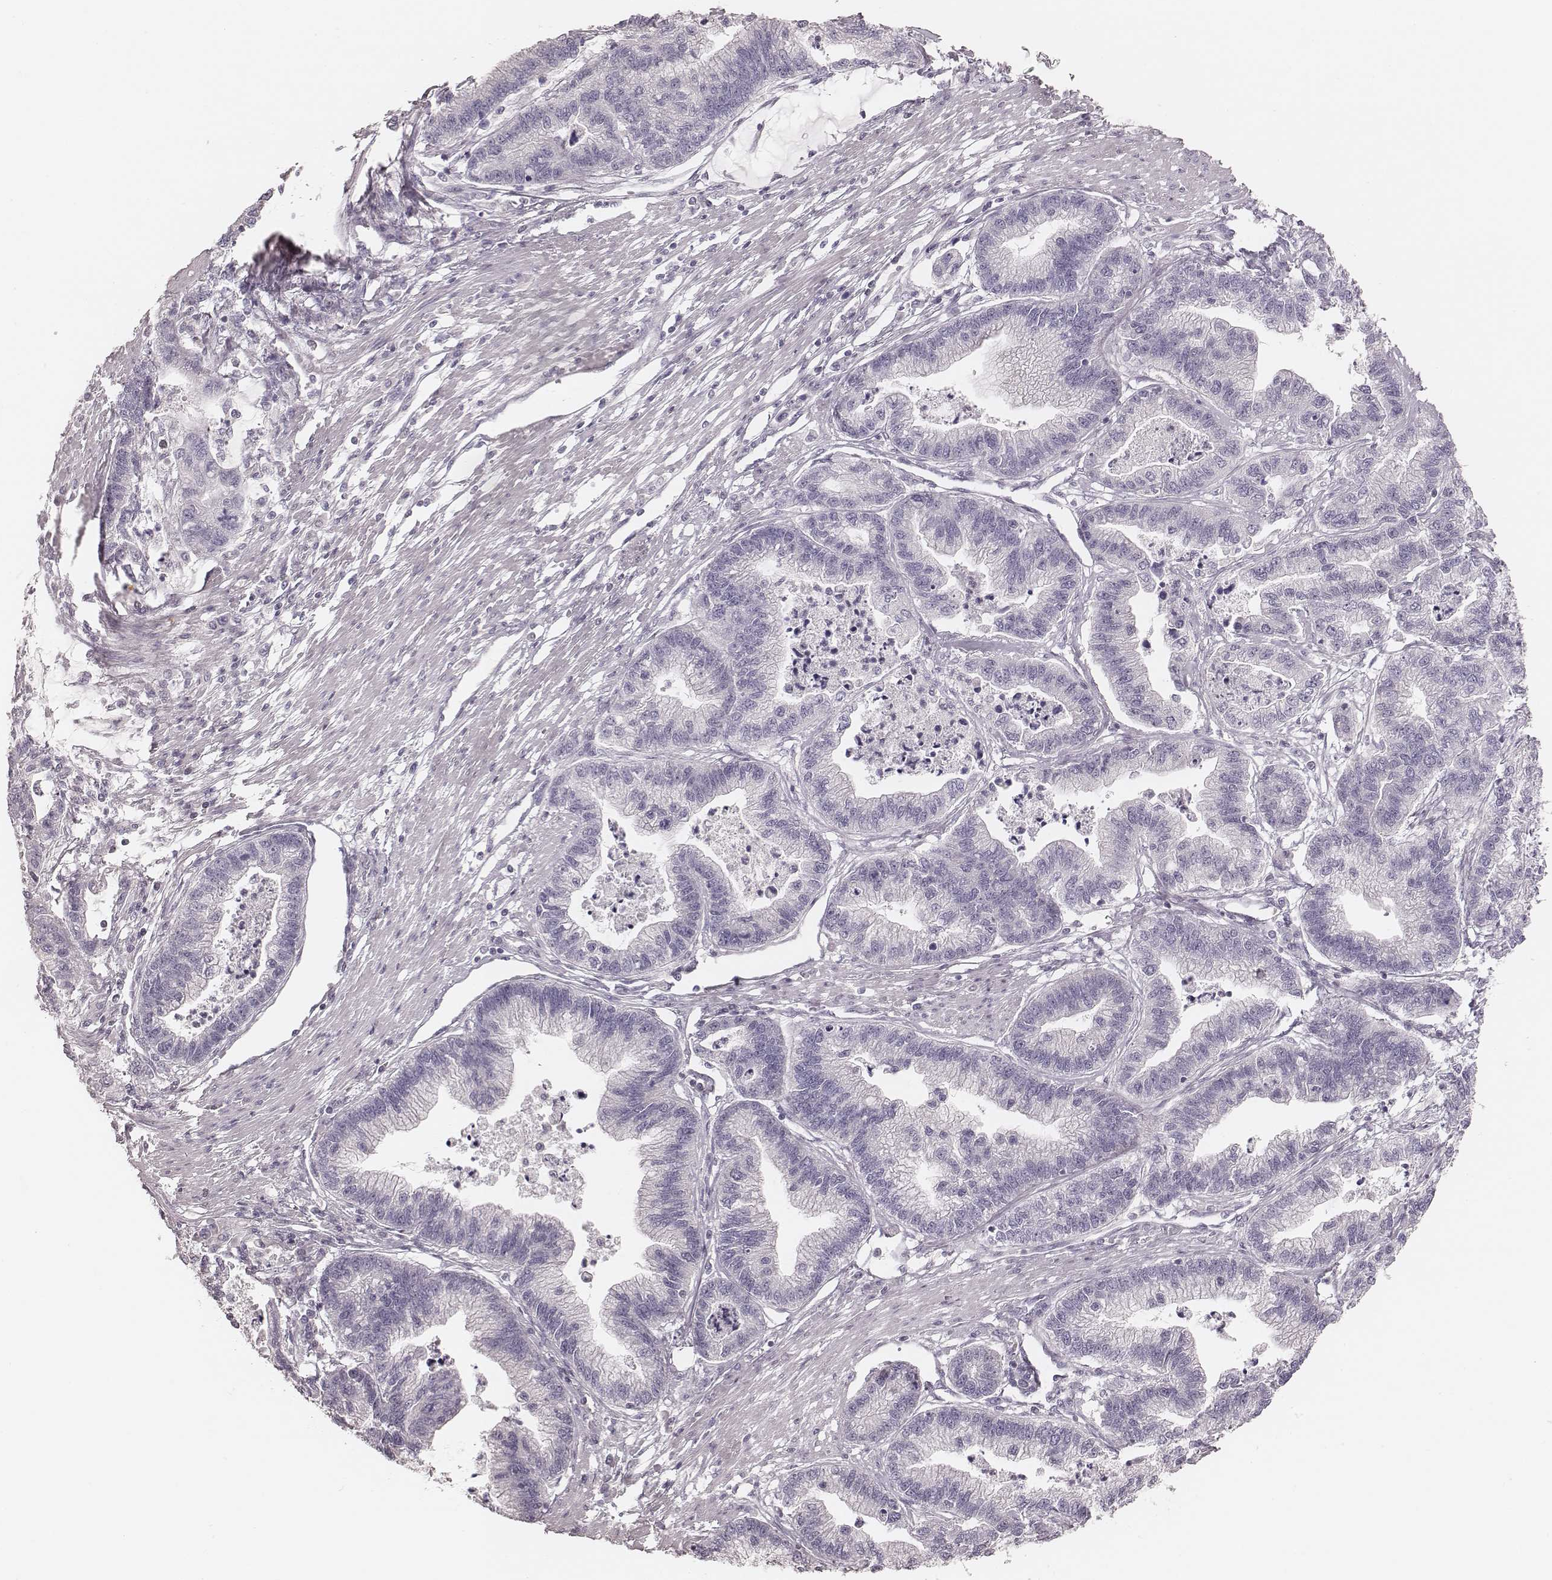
{"staining": {"intensity": "negative", "quantity": "none", "location": "none"}, "tissue": "stomach cancer", "cell_type": "Tumor cells", "image_type": "cancer", "snomed": [{"axis": "morphology", "description": "Adenocarcinoma, NOS"}, {"axis": "topography", "description": "Stomach"}], "caption": "An immunohistochemistry image of stomach adenocarcinoma is shown. There is no staining in tumor cells of stomach adenocarcinoma.", "gene": "MSX1", "patient": {"sex": "male", "age": 83}}